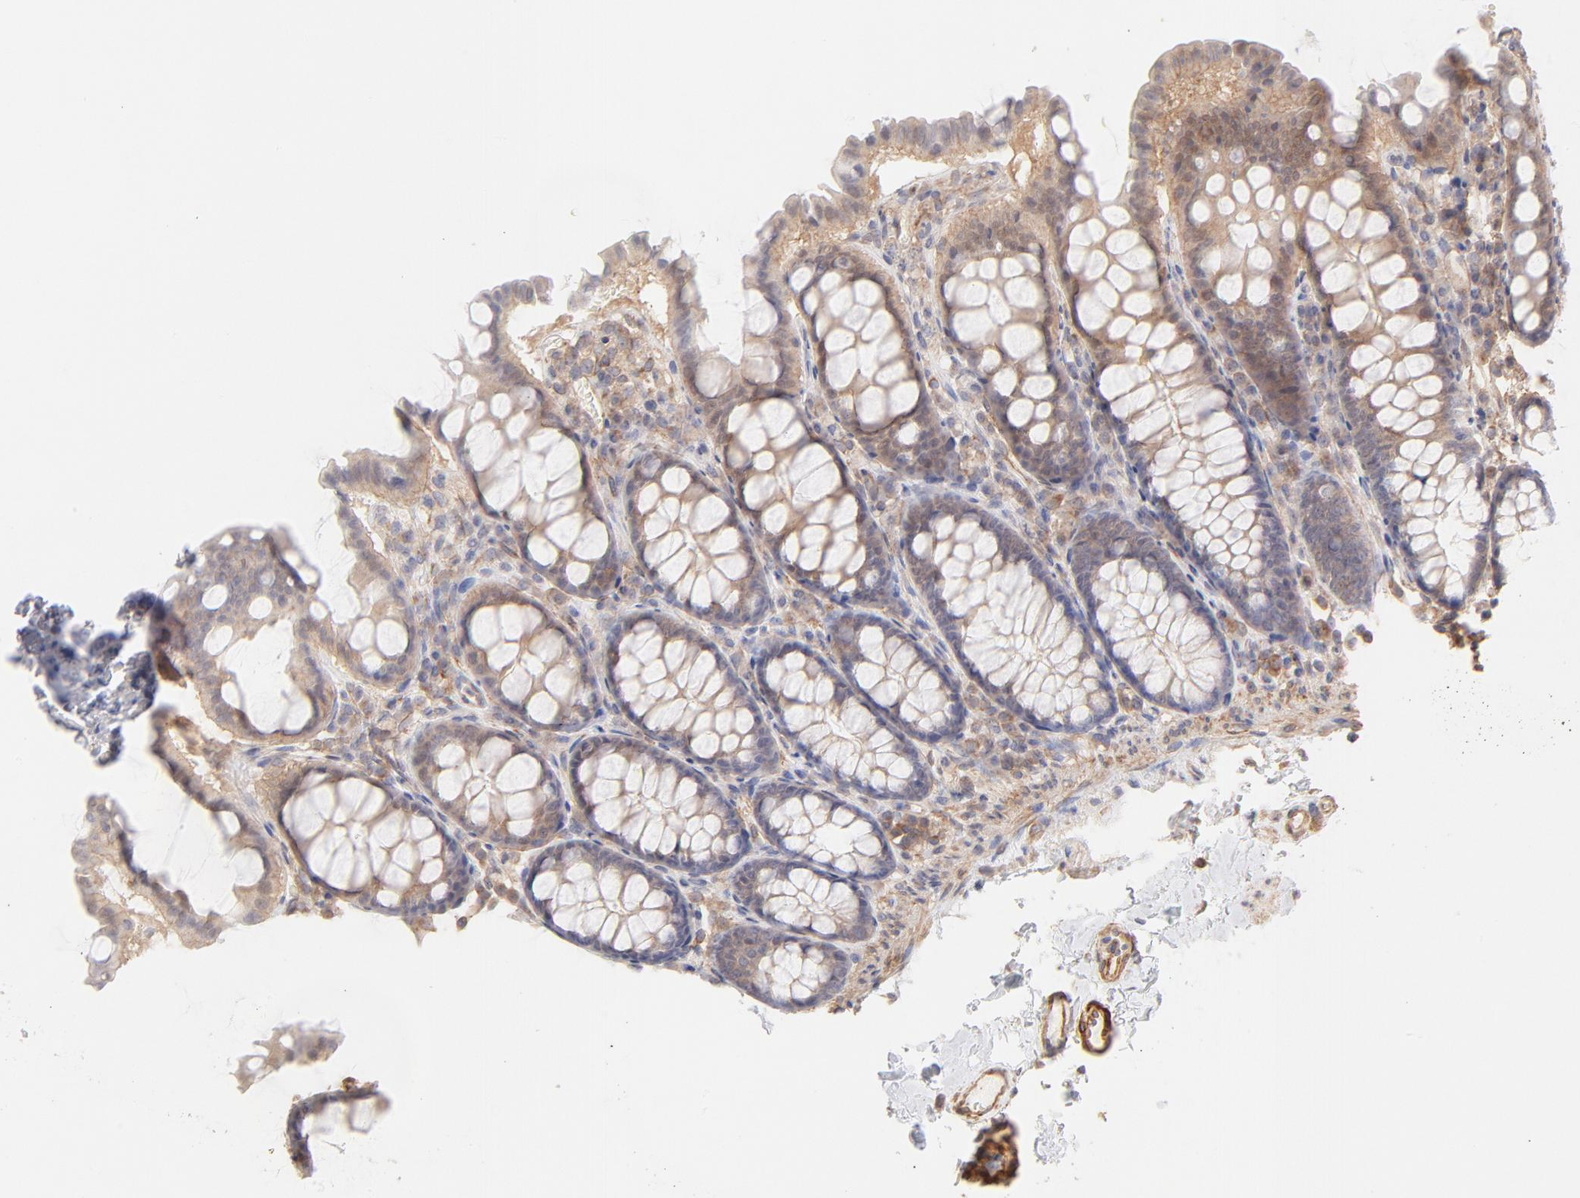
{"staining": {"intensity": "moderate", "quantity": "25%-75%", "location": "cytoplasmic/membranous"}, "tissue": "colon", "cell_type": "Endothelial cells", "image_type": "normal", "snomed": [{"axis": "morphology", "description": "Normal tissue, NOS"}, {"axis": "topography", "description": "Colon"}], "caption": "Immunohistochemistry (IHC) (DAB) staining of benign colon reveals moderate cytoplasmic/membranous protein expression in approximately 25%-75% of endothelial cells.", "gene": "LDLRAP1", "patient": {"sex": "female", "age": 61}}